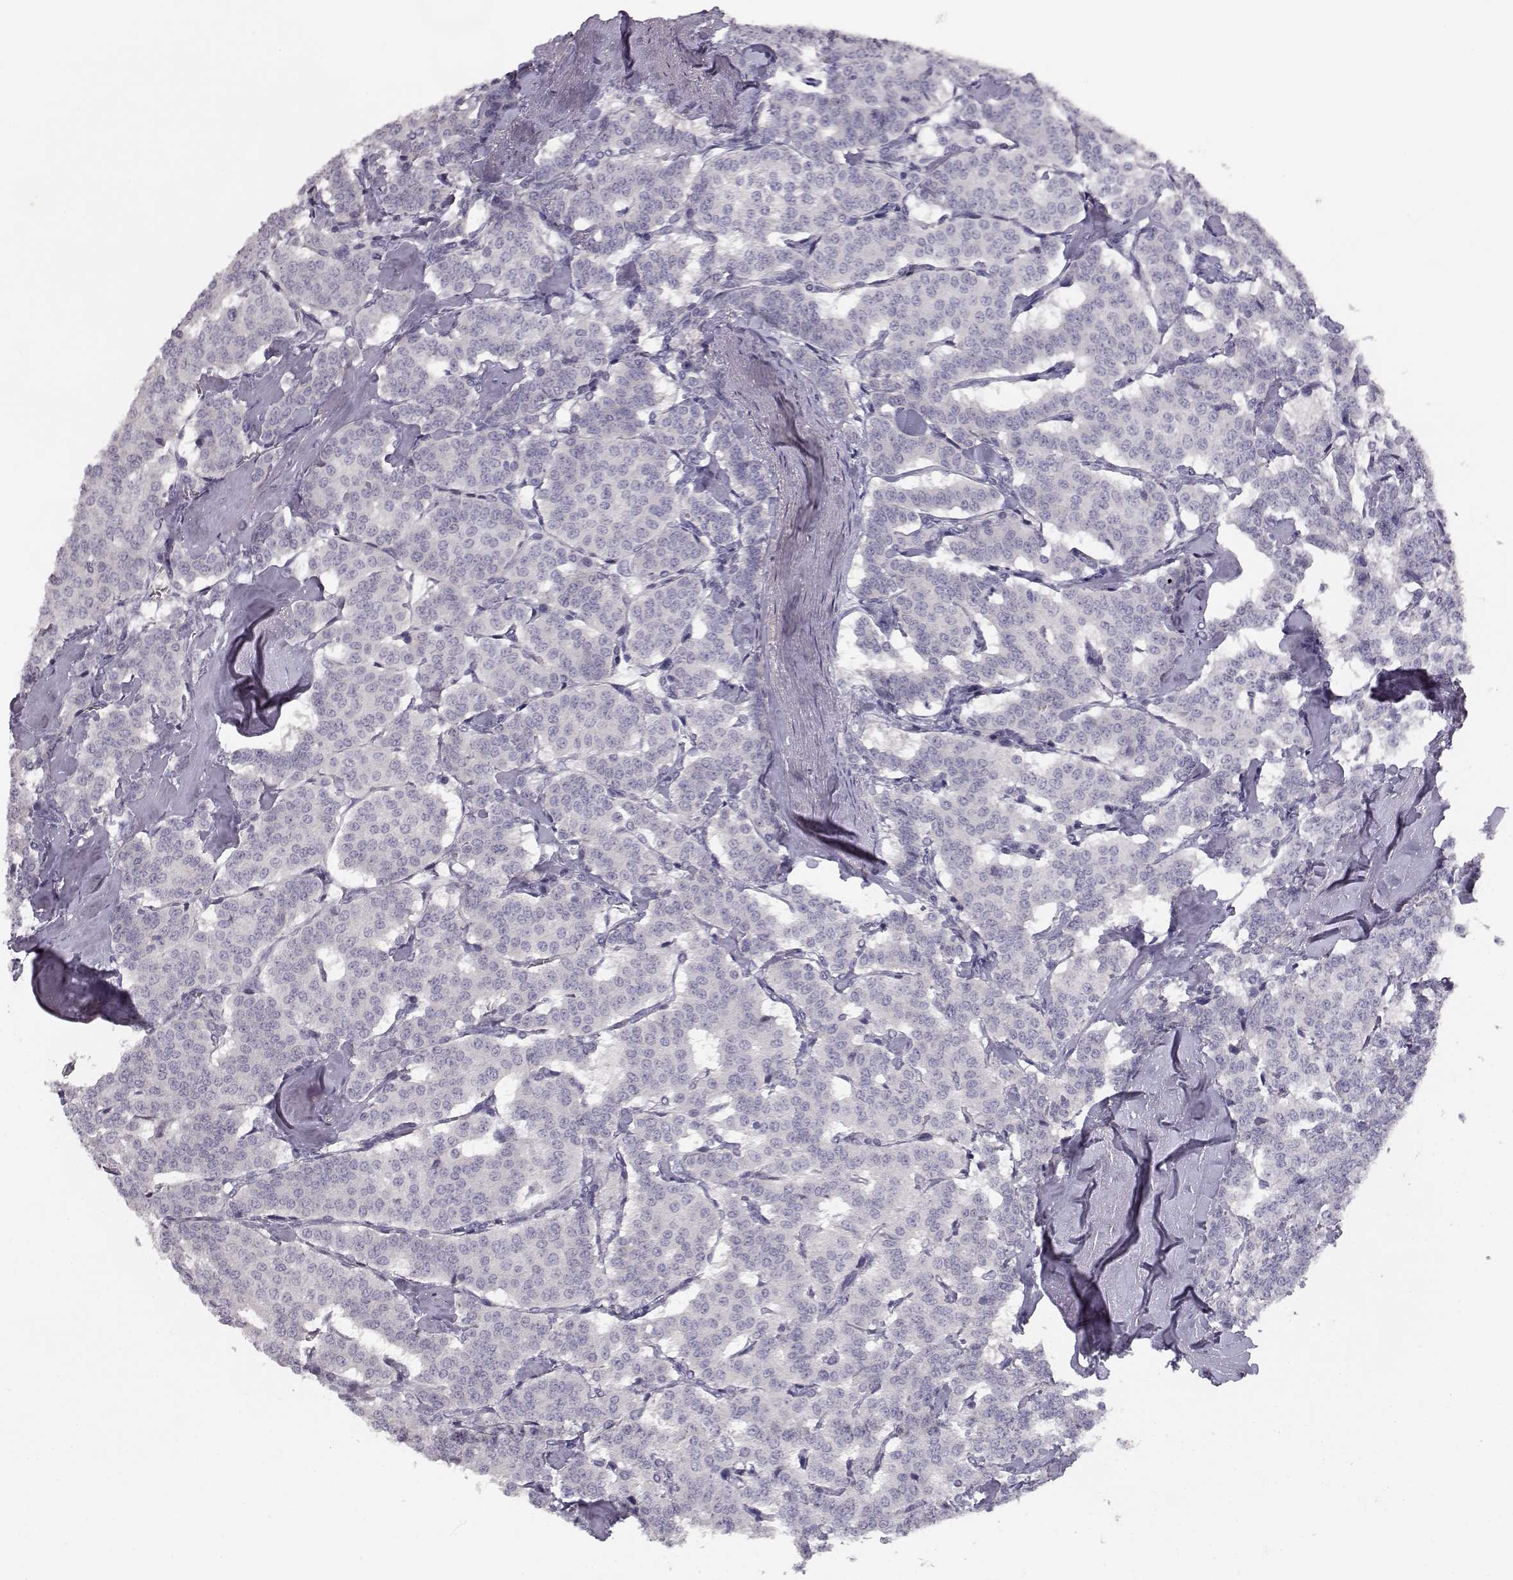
{"staining": {"intensity": "negative", "quantity": "none", "location": "none"}, "tissue": "carcinoid", "cell_type": "Tumor cells", "image_type": "cancer", "snomed": [{"axis": "morphology", "description": "Carcinoid, malignant, NOS"}, {"axis": "topography", "description": "Lung"}], "caption": "Tumor cells show no significant positivity in carcinoid.", "gene": "MYCBPAP", "patient": {"sex": "female", "age": 46}}